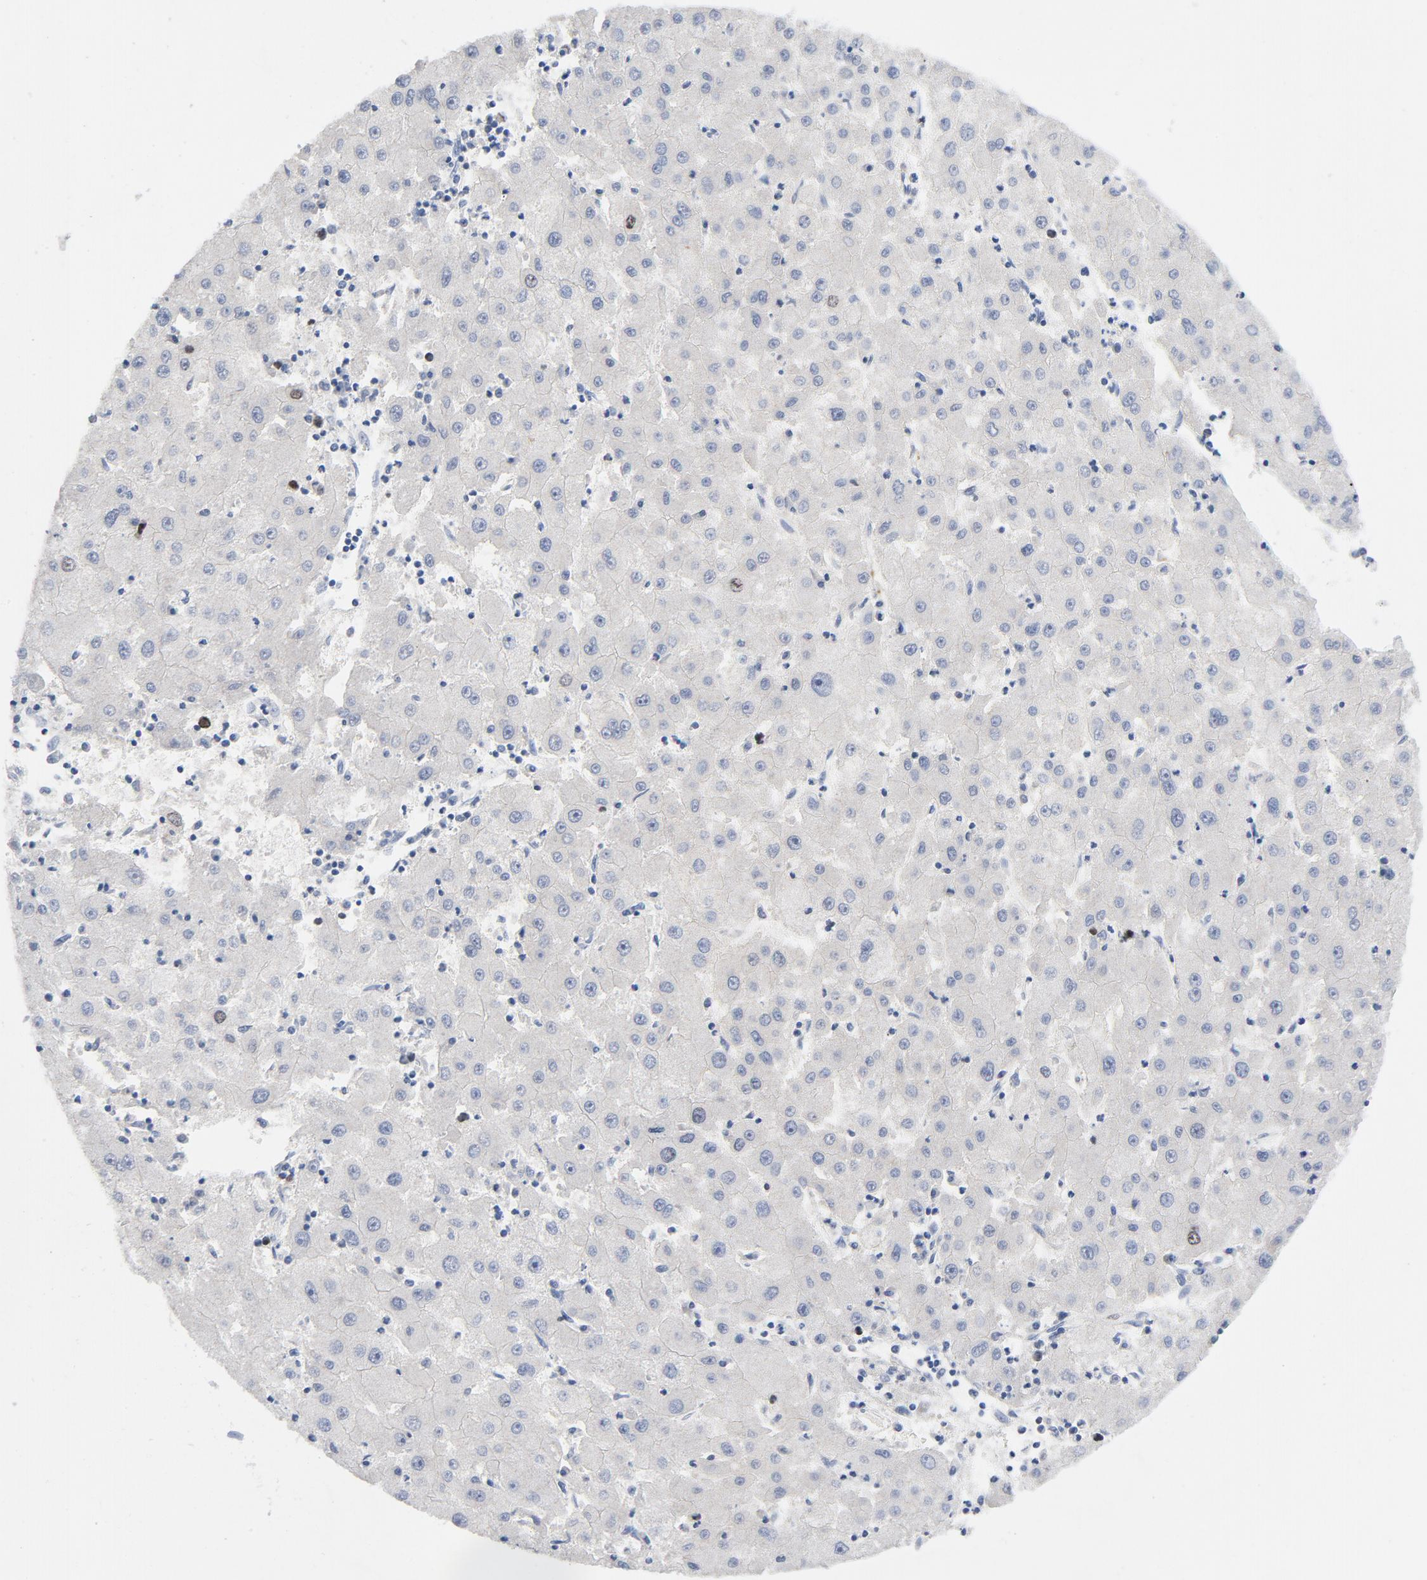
{"staining": {"intensity": "negative", "quantity": "none", "location": "none"}, "tissue": "liver cancer", "cell_type": "Tumor cells", "image_type": "cancer", "snomed": [{"axis": "morphology", "description": "Carcinoma, Hepatocellular, NOS"}, {"axis": "topography", "description": "Liver"}], "caption": "This is an immunohistochemistry photomicrograph of human liver cancer (hepatocellular carcinoma). There is no staining in tumor cells.", "gene": "BIRC5", "patient": {"sex": "male", "age": 72}}